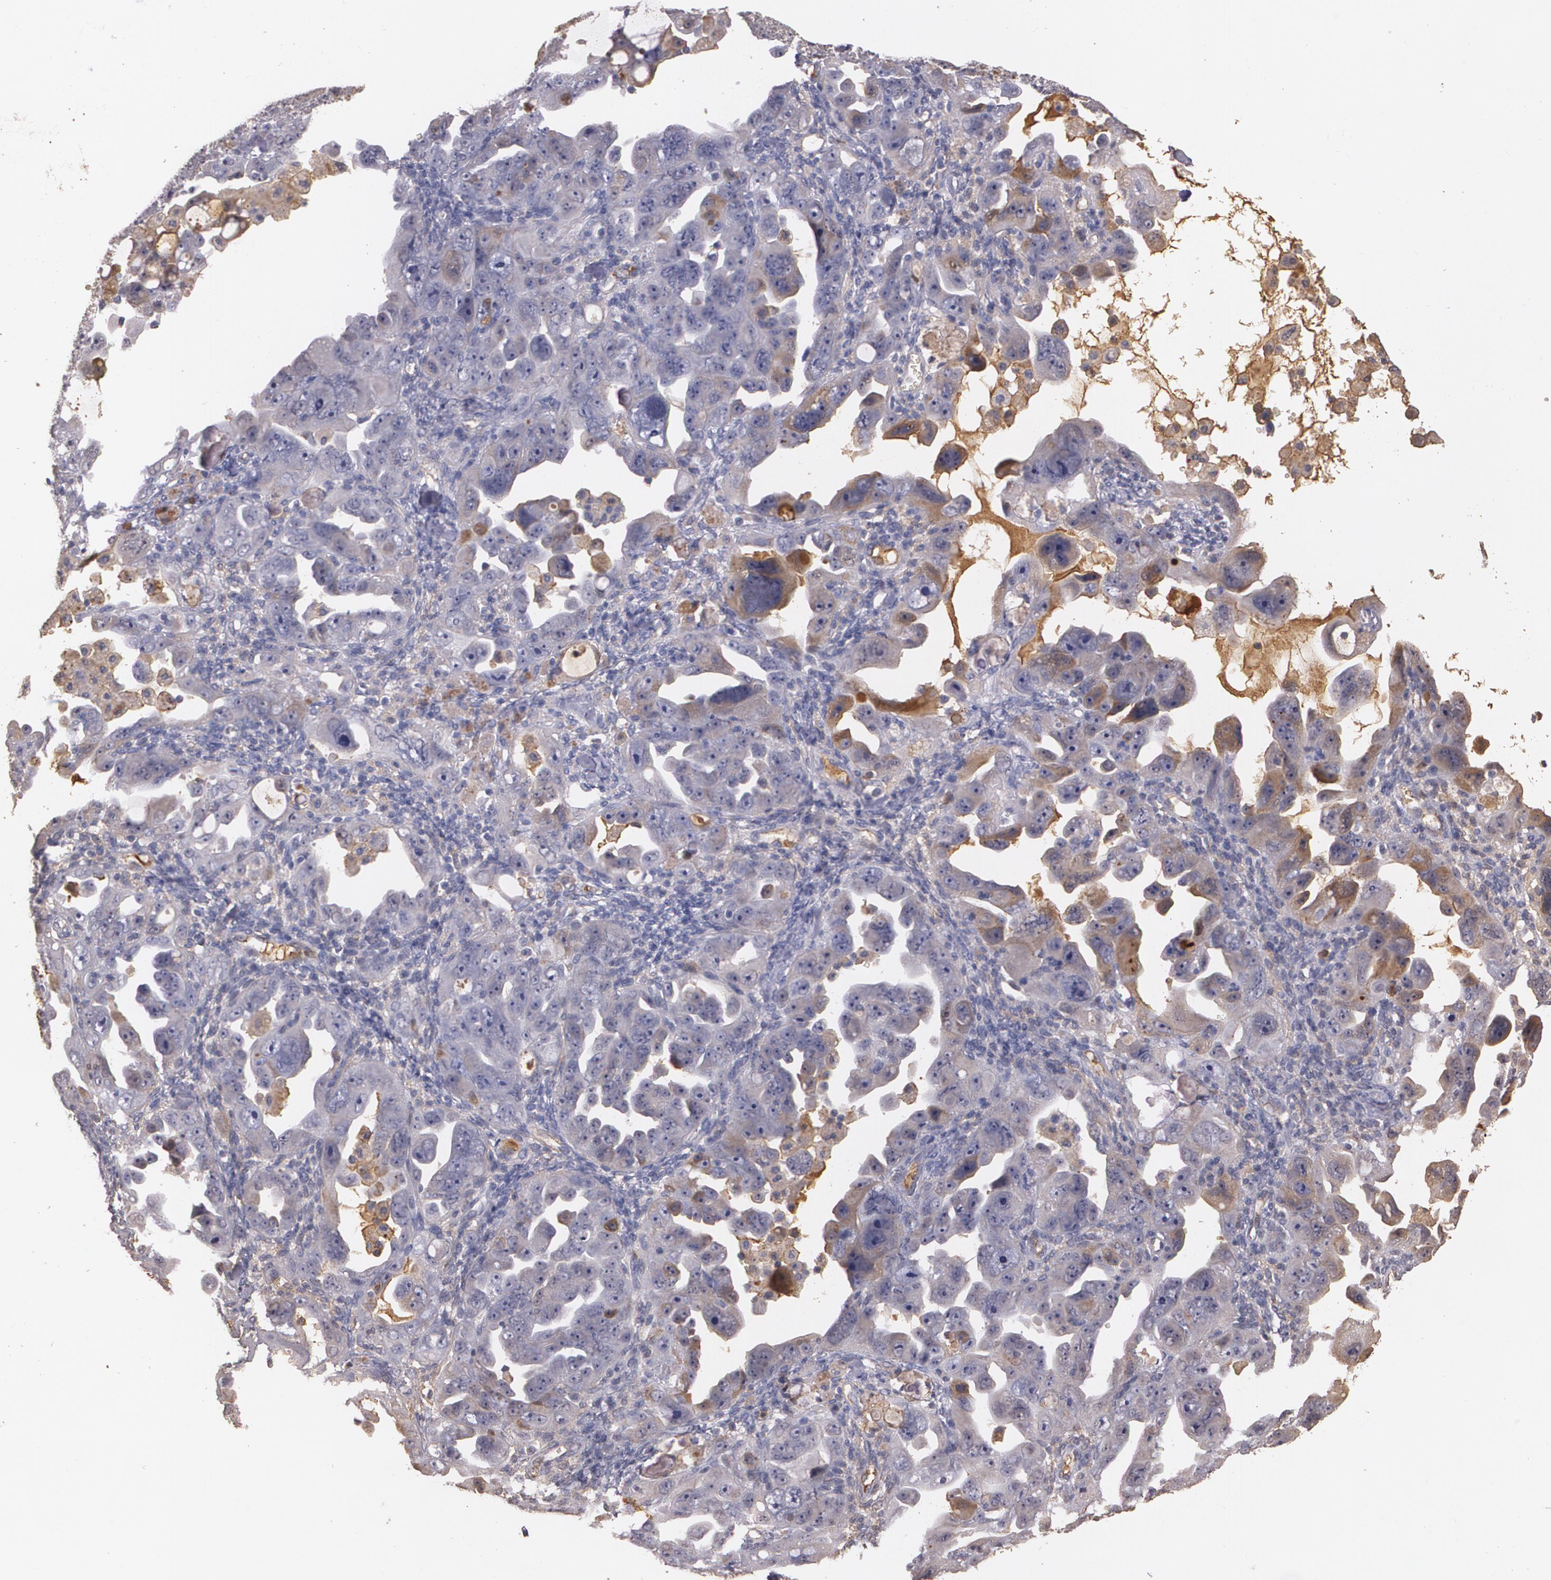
{"staining": {"intensity": "weak", "quantity": ">75%", "location": "cytoplasmic/membranous"}, "tissue": "ovarian cancer", "cell_type": "Tumor cells", "image_type": "cancer", "snomed": [{"axis": "morphology", "description": "Cystadenocarcinoma, serous, NOS"}, {"axis": "topography", "description": "Ovary"}], "caption": "Serous cystadenocarcinoma (ovarian) stained for a protein (brown) demonstrates weak cytoplasmic/membranous positive positivity in approximately >75% of tumor cells.", "gene": "PTS", "patient": {"sex": "female", "age": 66}}